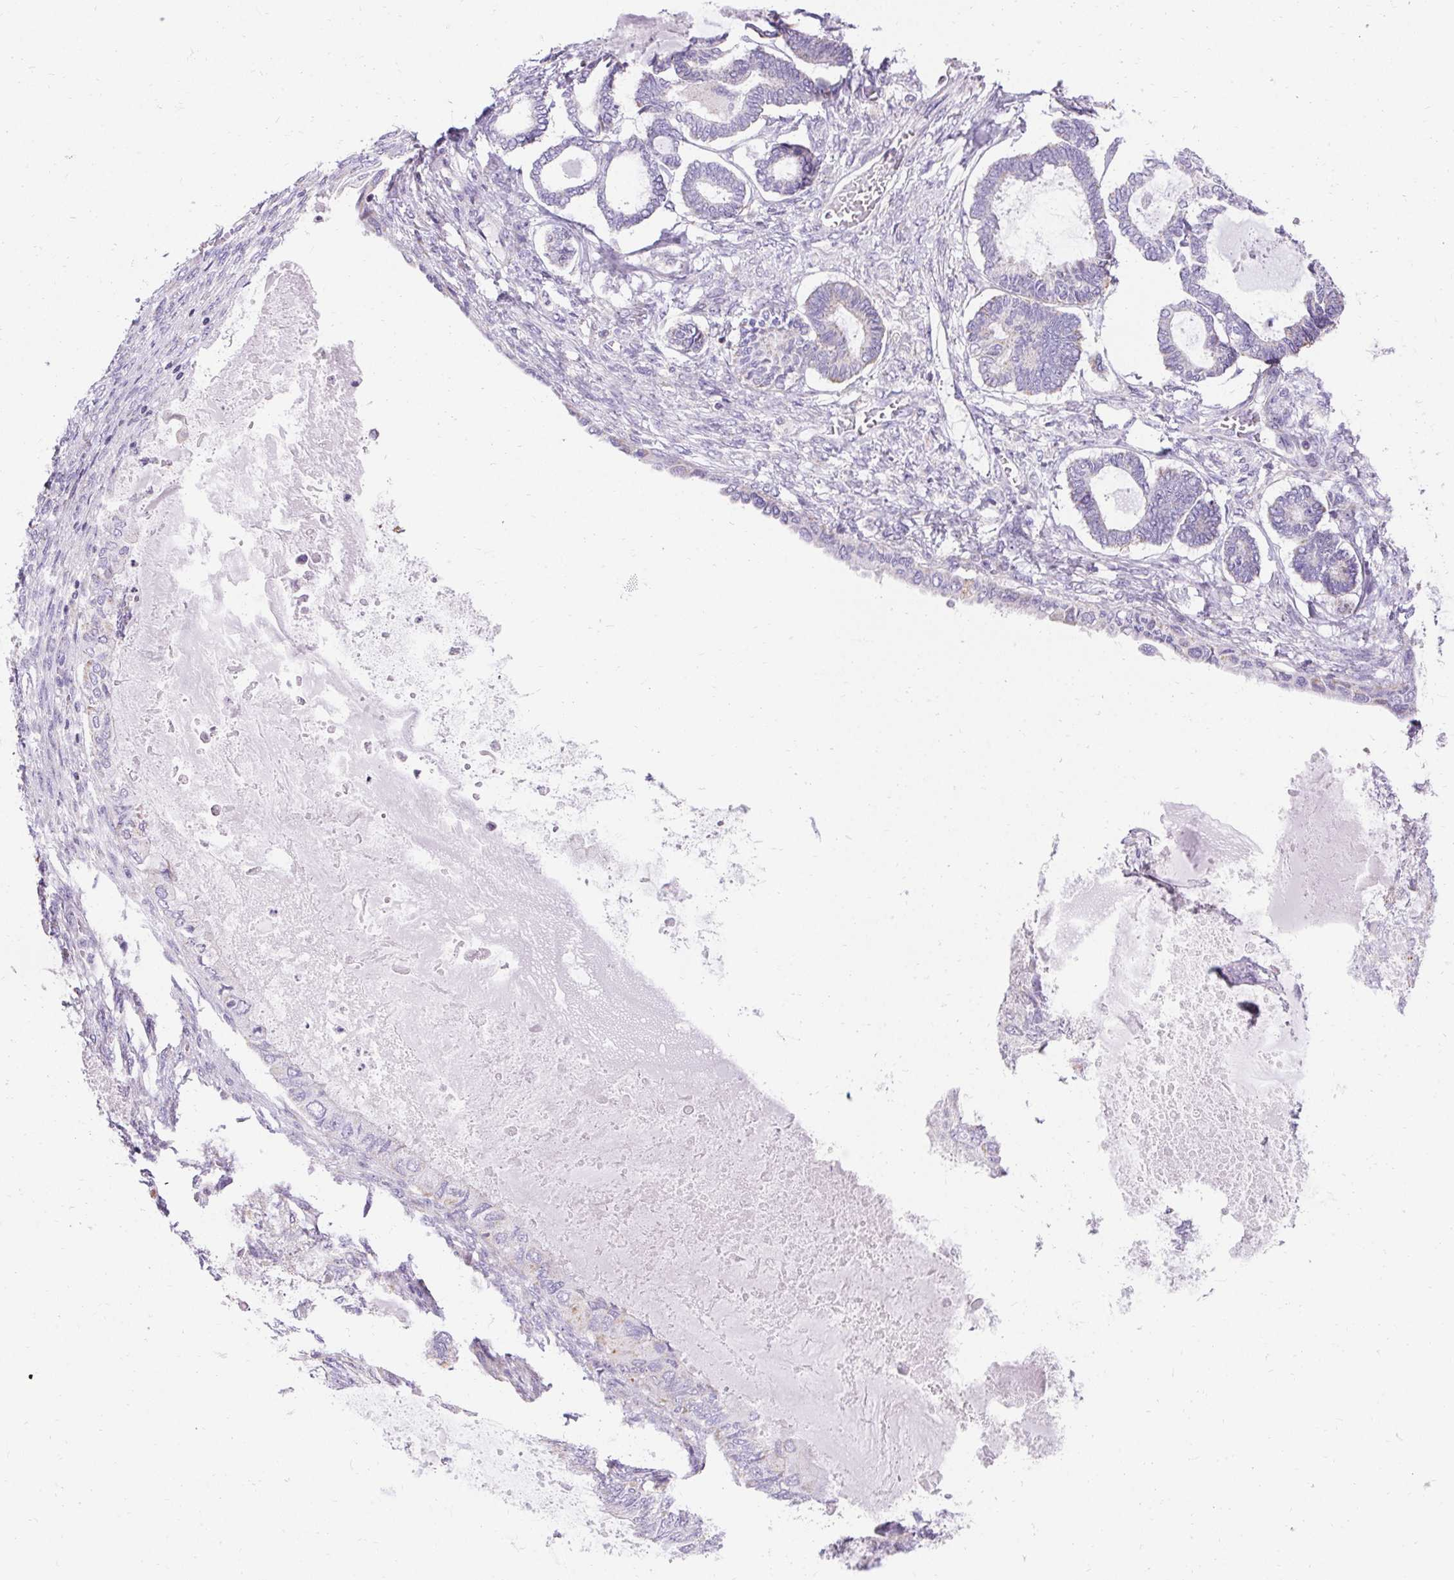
{"staining": {"intensity": "negative", "quantity": "none", "location": "none"}, "tissue": "ovarian cancer", "cell_type": "Tumor cells", "image_type": "cancer", "snomed": [{"axis": "morphology", "description": "Carcinoma, endometroid"}, {"axis": "topography", "description": "Ovary"}], "caption": "The histopathology image displays no significant positivity in tumor cells of endometroid carcinoma (ovarian).", "gene": "ASGR2", "patient": {"sex": "female", "age": 70}}